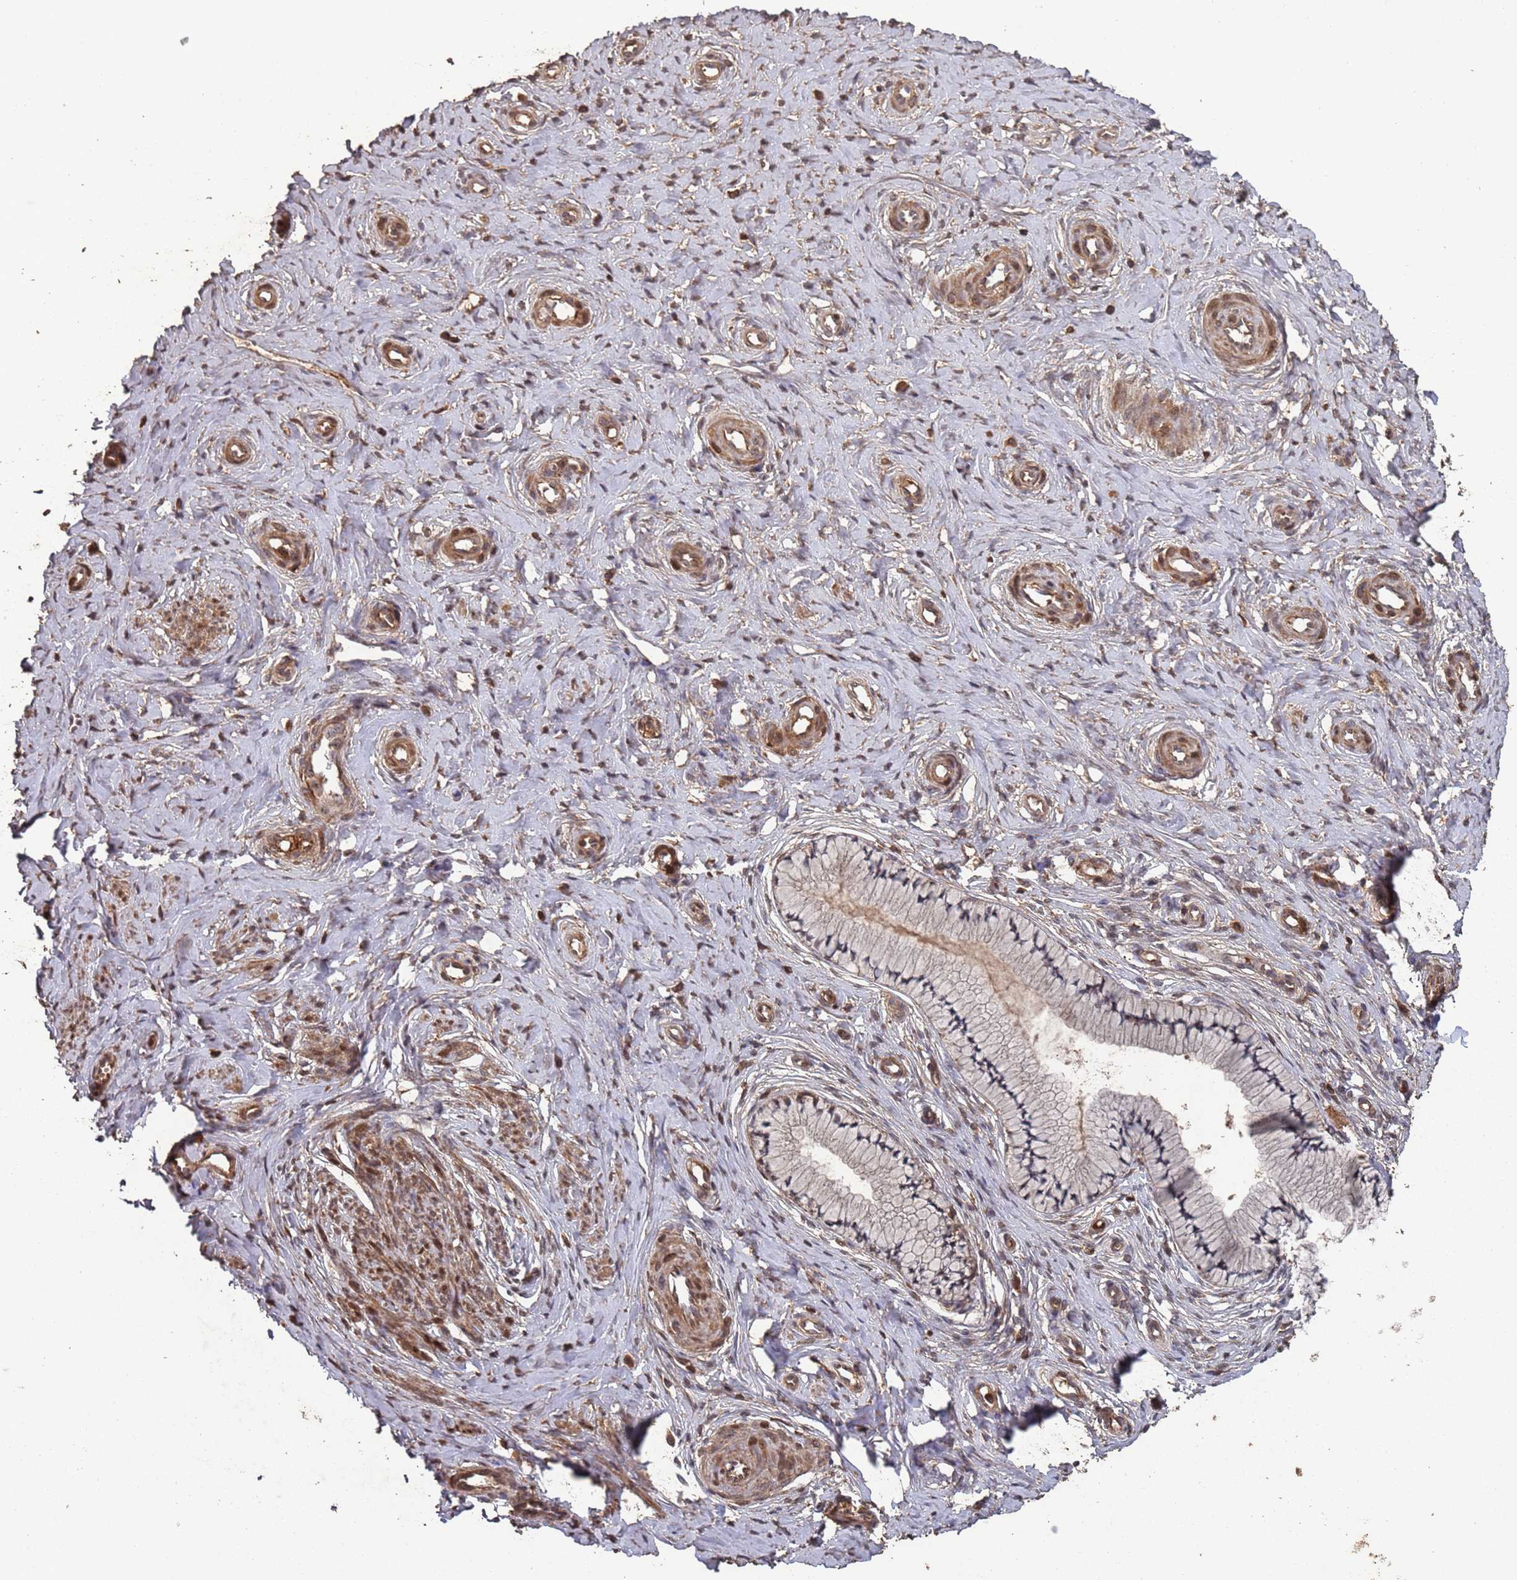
{"staining": {"intensity": "moderate", "quantity": "25%-75%", "location": "cytoplasmic/membranous,nuclear"}, "tissue": "cervix", "cell_type": "Glandular cells", "image_type": "normal", "snomed": [{"axis": "morphology", "description": "Normal tissue, NOS"}, {"axis": "topography", "description": "Cervix"}], "caption": "Normal cervix was stained to show a protein in brown. There is medium levels of moderate cytoplasmic/membranous,nuclear expression in approximately 25%-75% of glandular cells.", "gene": "FRAT1", "patient": {"sex": "female", "age": 36}}